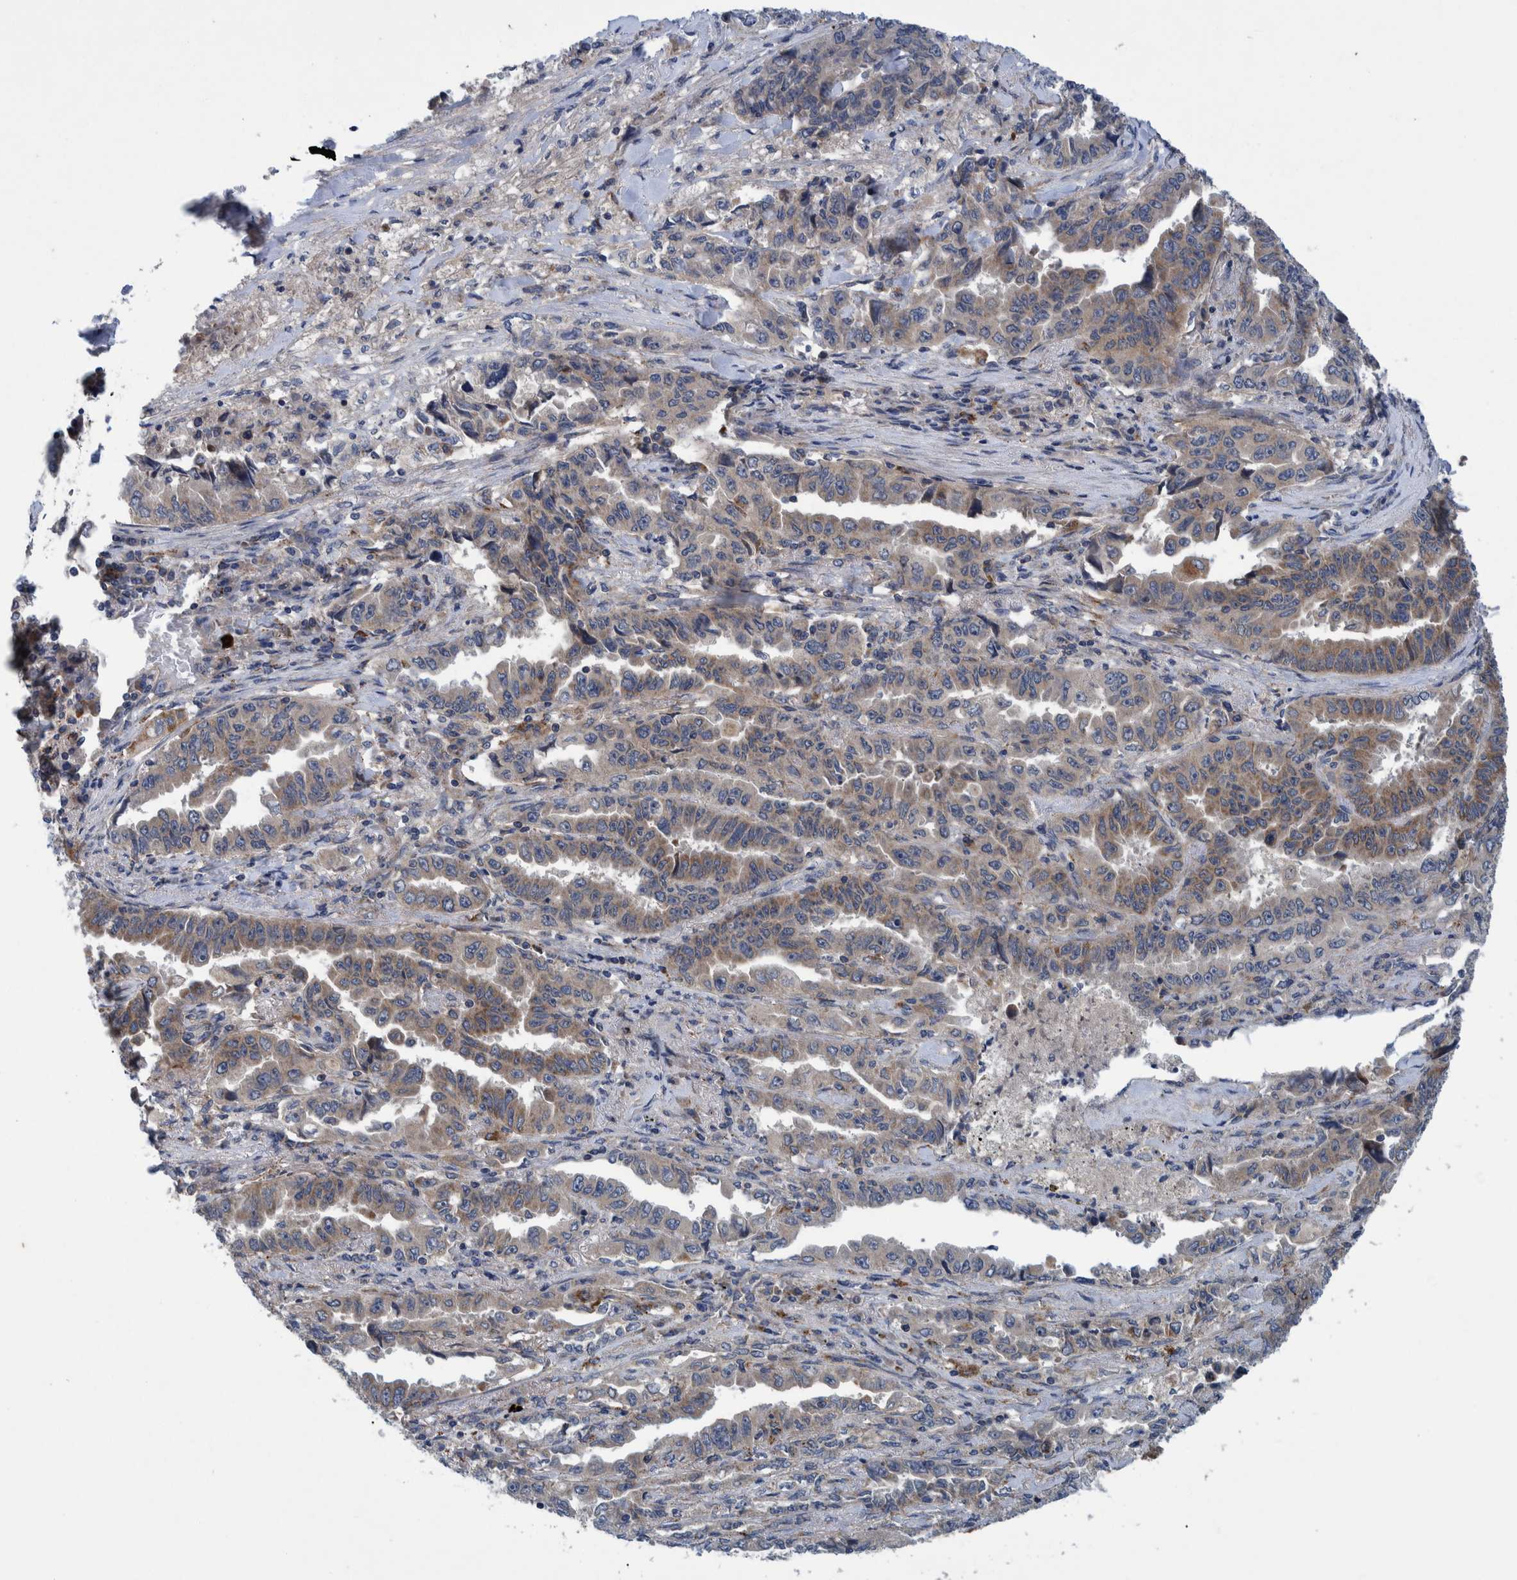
{"staining": {"intensity": "moderate", "quantity": ">75%", "location": "cytoplasmic/membranous"}, "tissue": "lung cancer", "cell_type": "Tumor cells", "image_type": "cancer", "snomed": [{"axis": "morphology", "description": "Adenocarcinoma, NOS"}, {"axis": "topography", "description": "Lung"}], "caption": "About >75% of tumor cells in human lung adenocarcinoma display moderate cytoplasmic/membranous protein expression as visualized by brown immunohistochemical staining.", "gene": "ITIH3", "patient": {"sex": "female", "age": 51}}